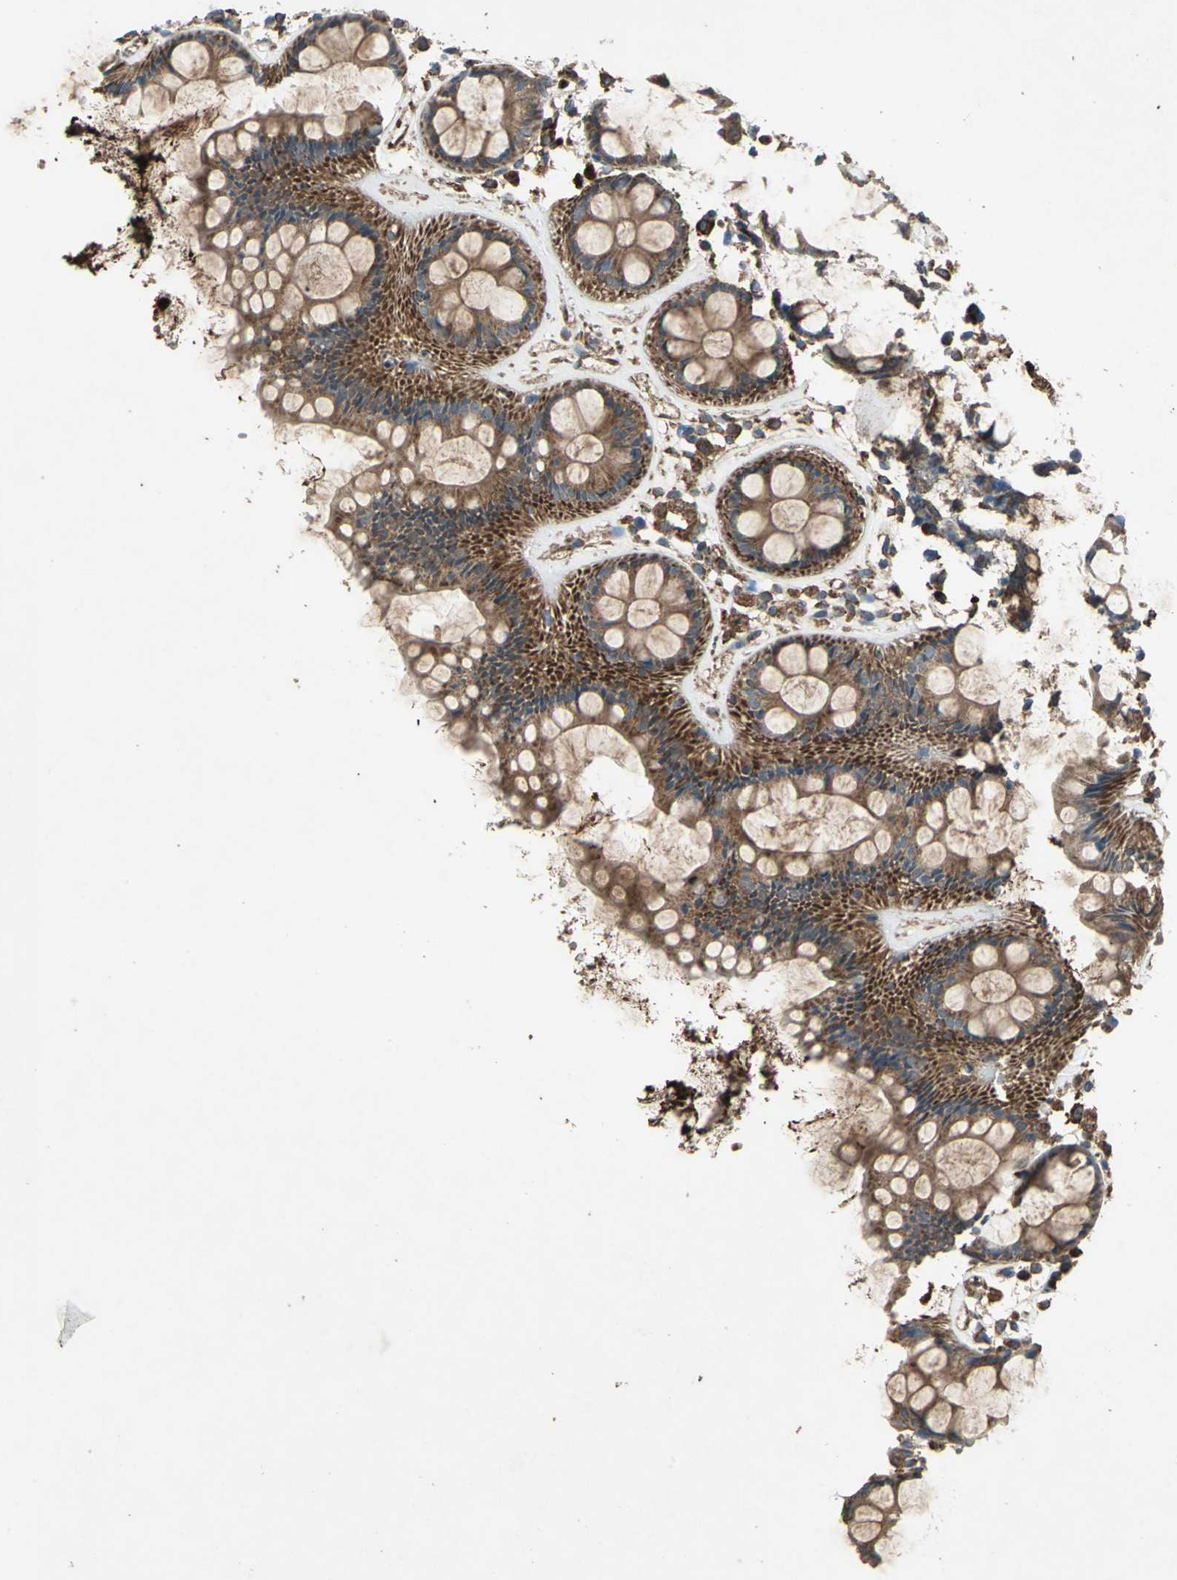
{"staining": {"intensity": "strong", "quantity": ">75%", "location": "cytoplasmic/membranous"}, "tissue": "rectum", "cell_type": "Glandular cells", "image_type": "normal", "snomed": [{"axis": "morphology", "description": "Normal tissue, NOS"}, {"axis": "topography", "description": "Rectum"}], "caption": "High-power microscopy captured an immunohistochemistry photomicrograph of benign rectum, revealing strong cytoplasmic/membranous staining in about >75% of glandular cells.", "gene": "POLRMT", "patient": {"sex": "female", "age": 66}}